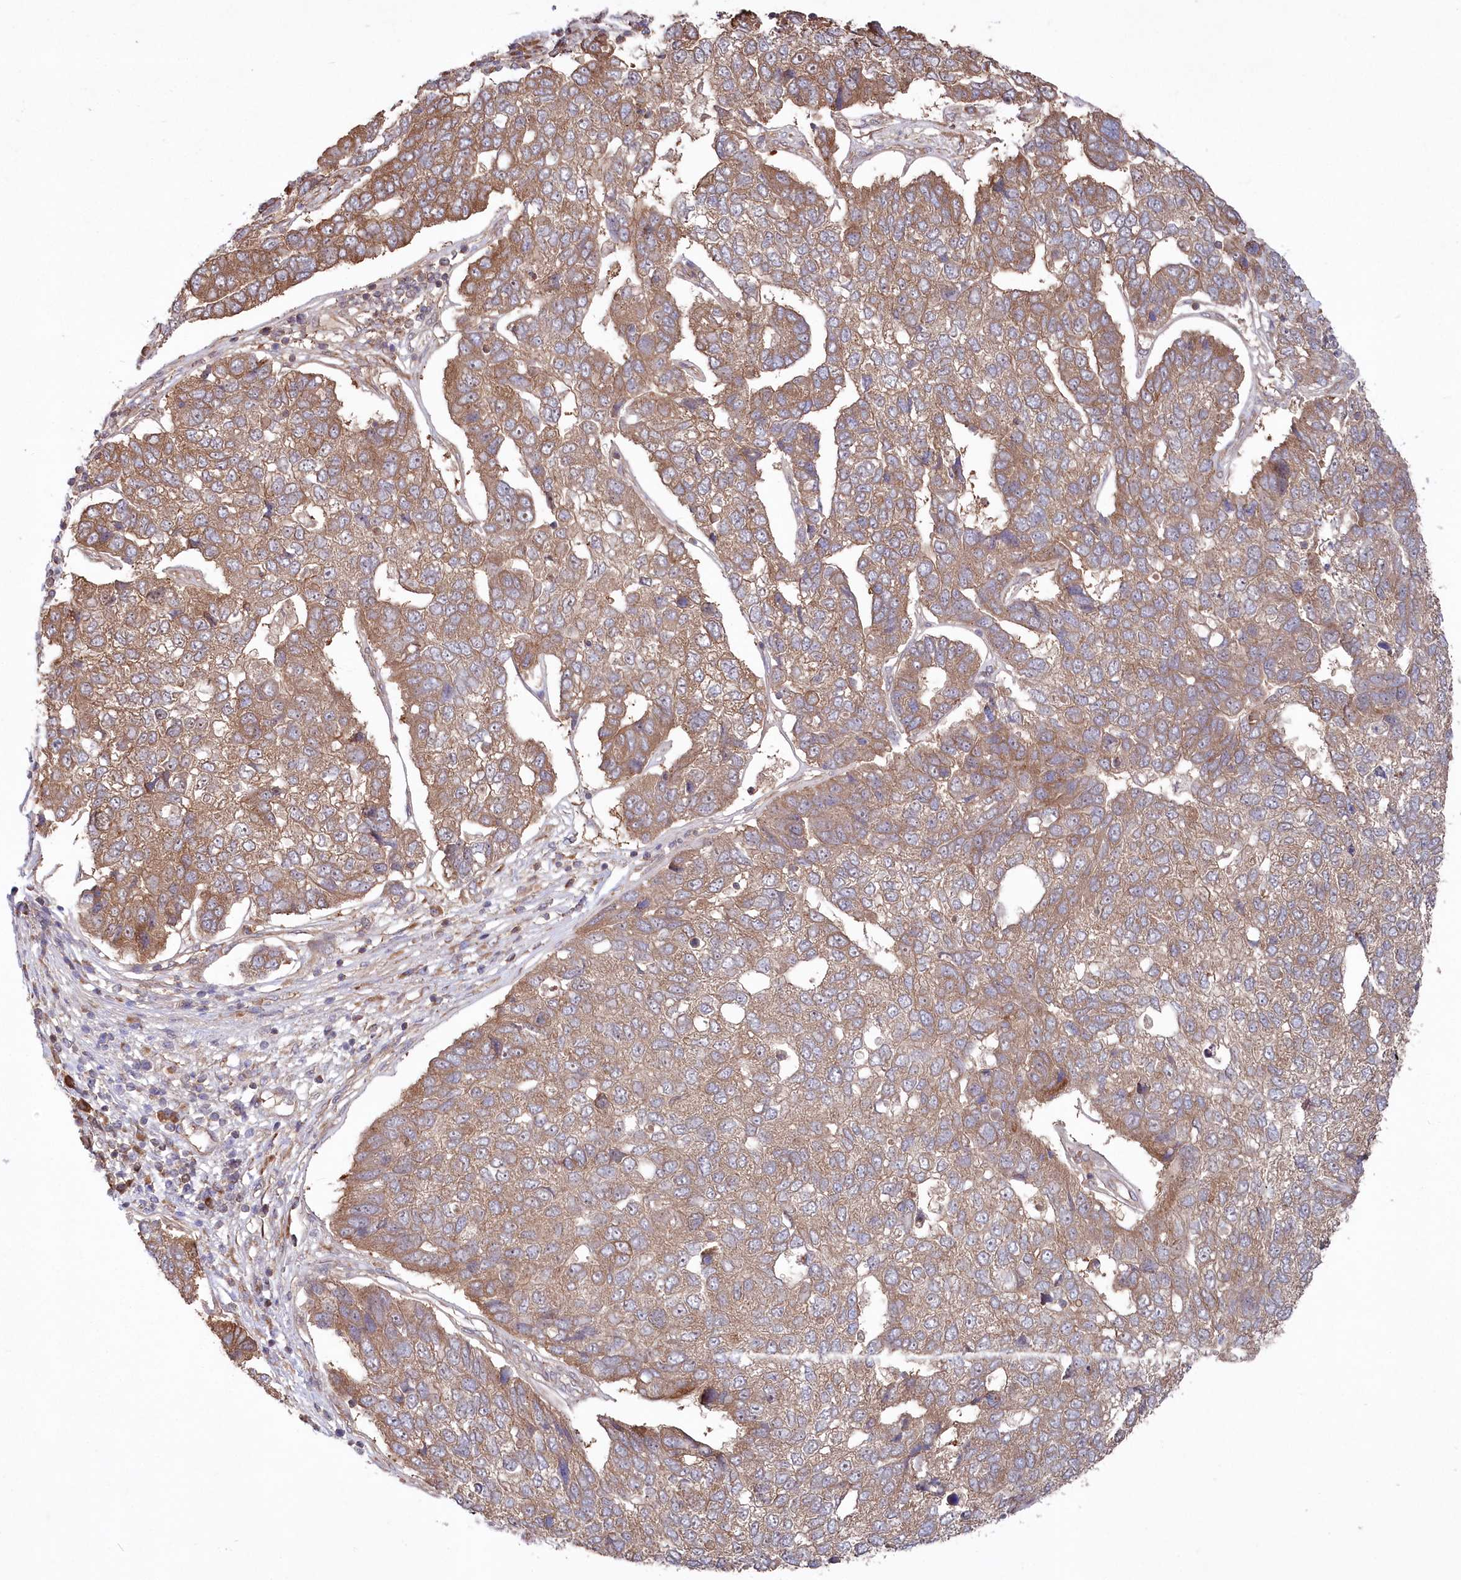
{"staining": {"intensity": "moderate", "quantity": ">75%", "location": "cytoplasmic/membranous"}, "tissue": "pancreatic cancer", "cell_type": "Tumor cells", "image_type": "cancer", "snomed": [{"axis": "morphology", "description": "Adenocarcinoma, NOS"}, {"axis": "topography", "description": "Pancreas"}], "caption": "Brown immunohistochemical staining in human pancreatic cancer shows moderate cytoplasmic/membranous expression in approximately >75% of tumor cells. The staining is performed using DAB (3,3'-diaminobenzidine) brown chromogen to label protein expression. The nuclei are counter-stained blue using hematoxylin.", "gene": "TBCA", "patient": {"sex": "female", "age": 61}}